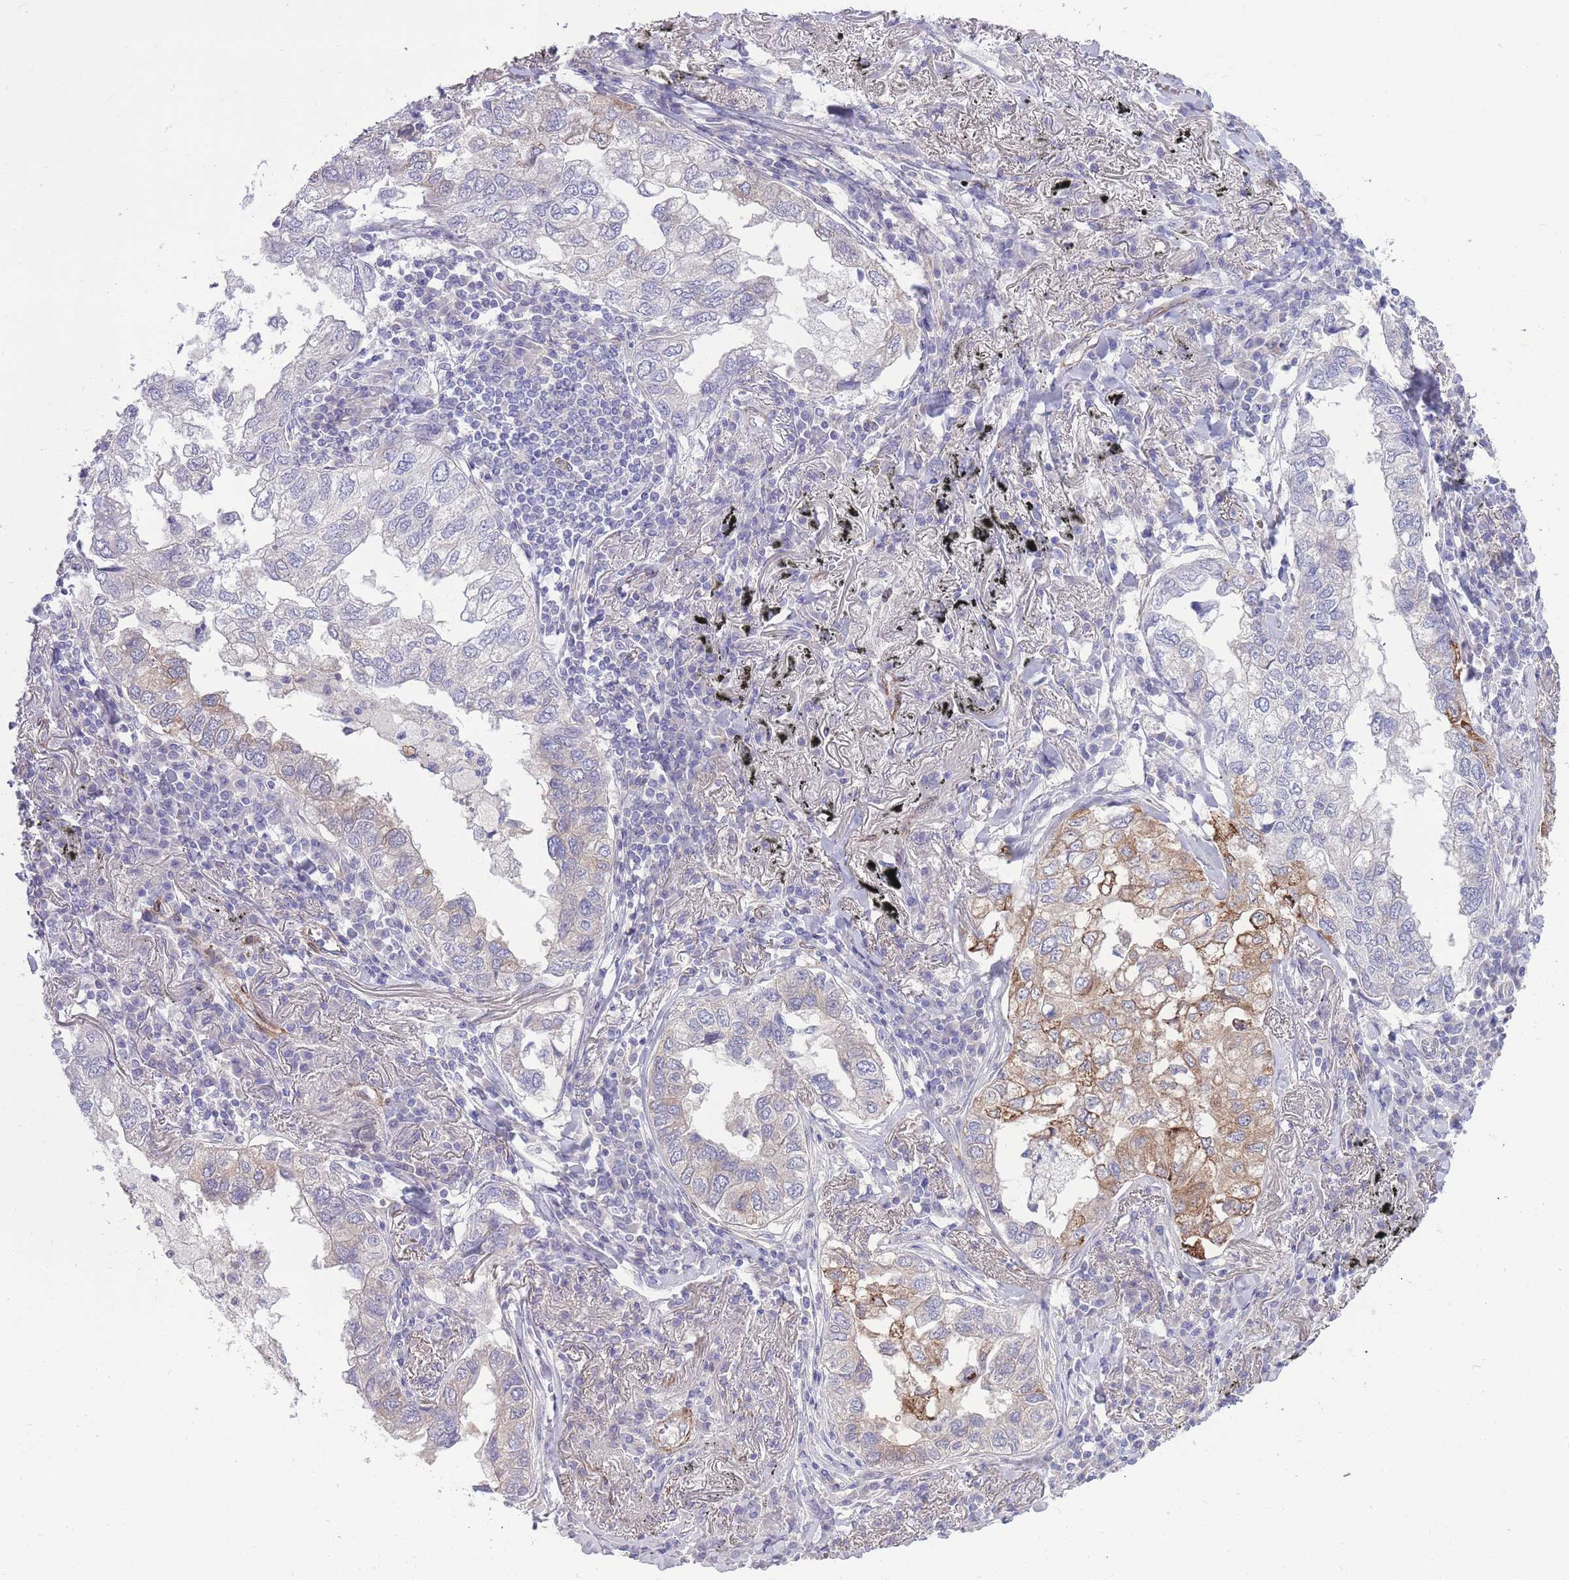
{"staining": {"intensity": "moderate", "quantity": "<25%", "location": "cytoplasmic/membranous"}, "tissue": "lung cancer", "cell_type": "Tumor cells", "image_type": "cancer", "snomed": [{"axis": "morphology", "description": "Adenocarcinoma, NOS"}, {"axis": "topography", "description": "Lung"}], "caption": "Moderate cytoplasmic/membranous expression is seen in about <25% of tumor cells in lung adenocarcinoma.", "gene": "RGS11", "patient": {"sex": "male", "age": 65}}